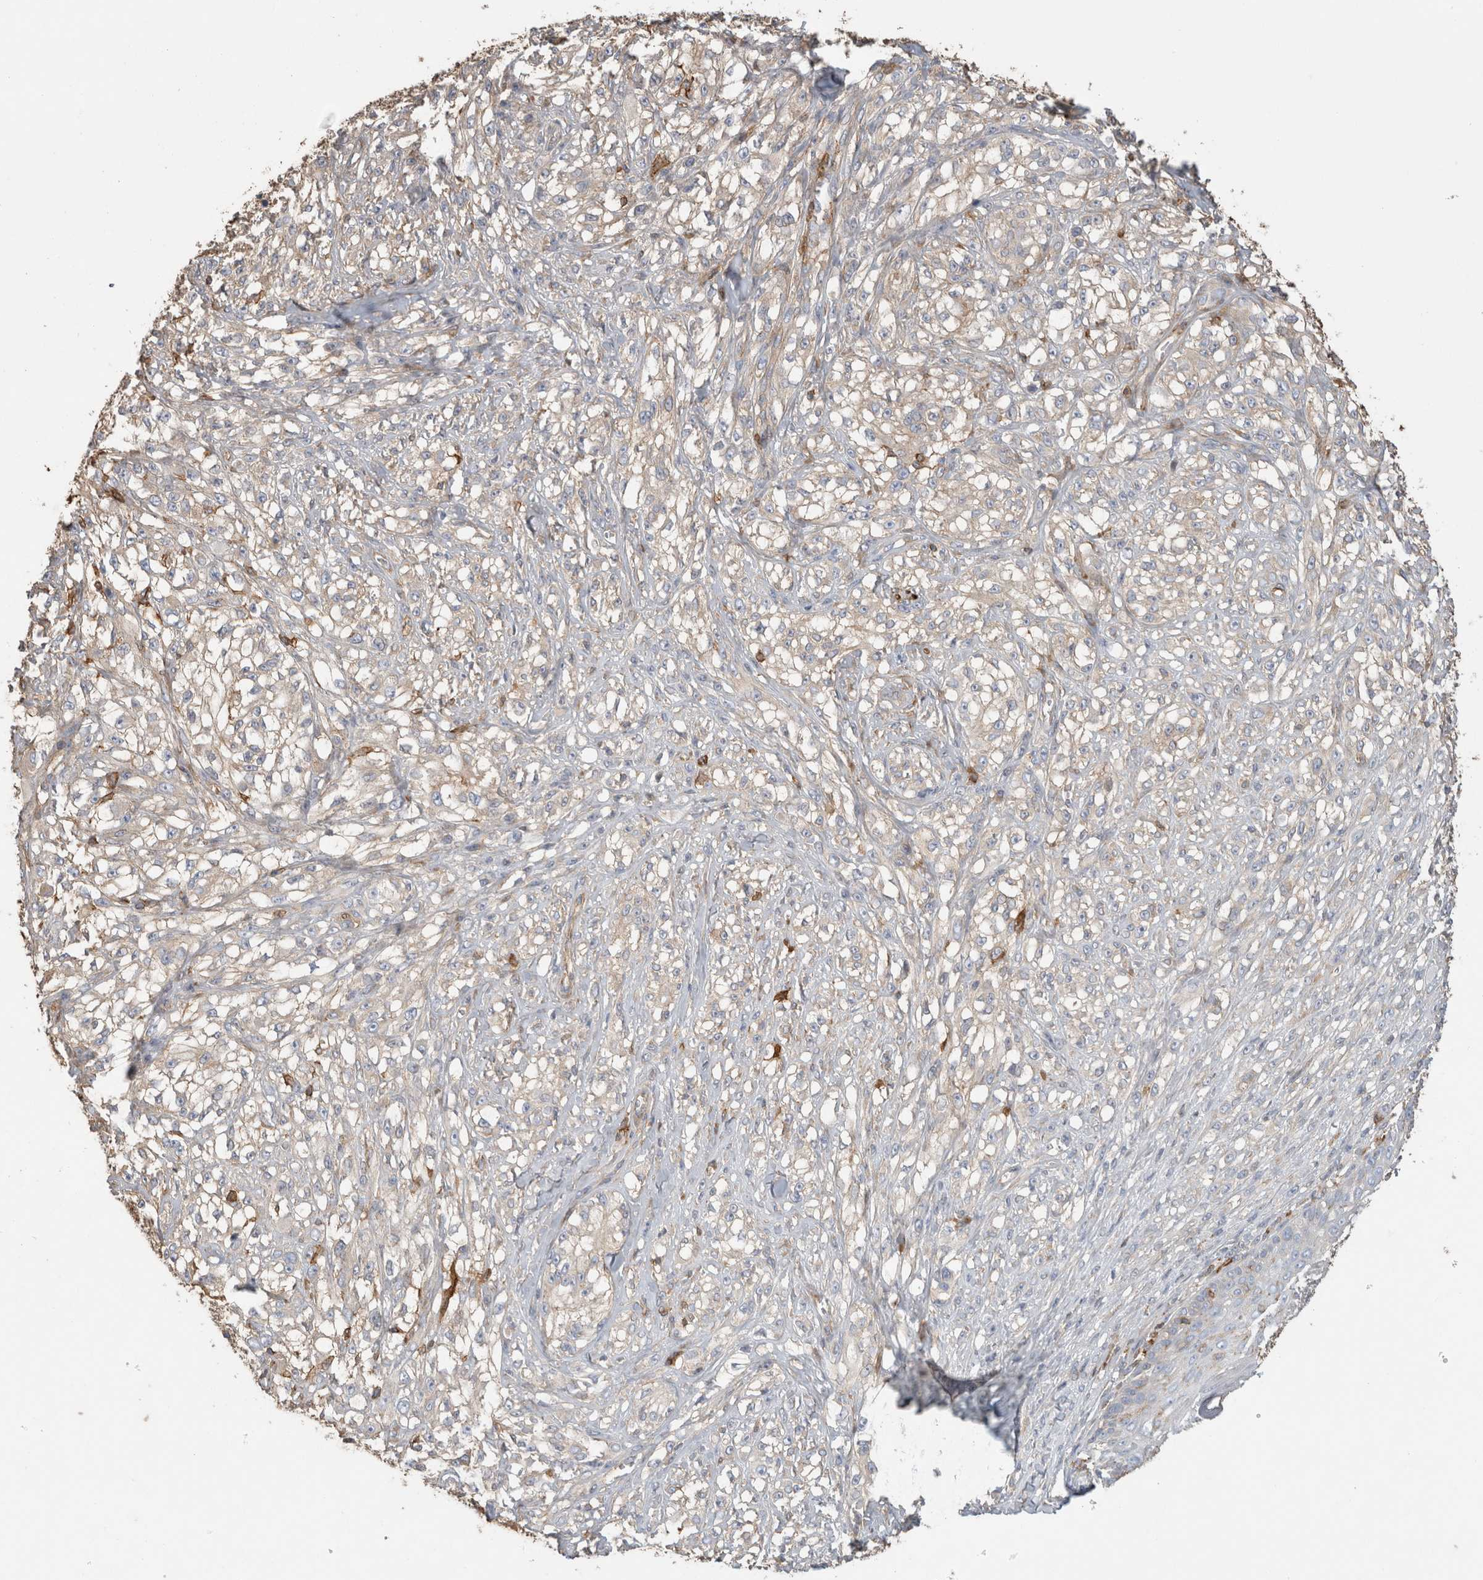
{"staining": {"intensity": "negative", "quantity": "none", "location": "none"}, "tissue": "melanoma", "cell_type": "Tumor cells", "image_type": "cancer", "snomed": [{"axis": "morphology", "description": "Malignant melanoma, NOS"}, {"axis": "topography", "description": "Skin of head"}], "caption": "DAB immunohistochemical staining of human melanoma exhibits no significant positivity in tumor cells. Nuclei are stained in blue.", "gene": "GPER1", "patient": {"sex": "male", "age": 83}}